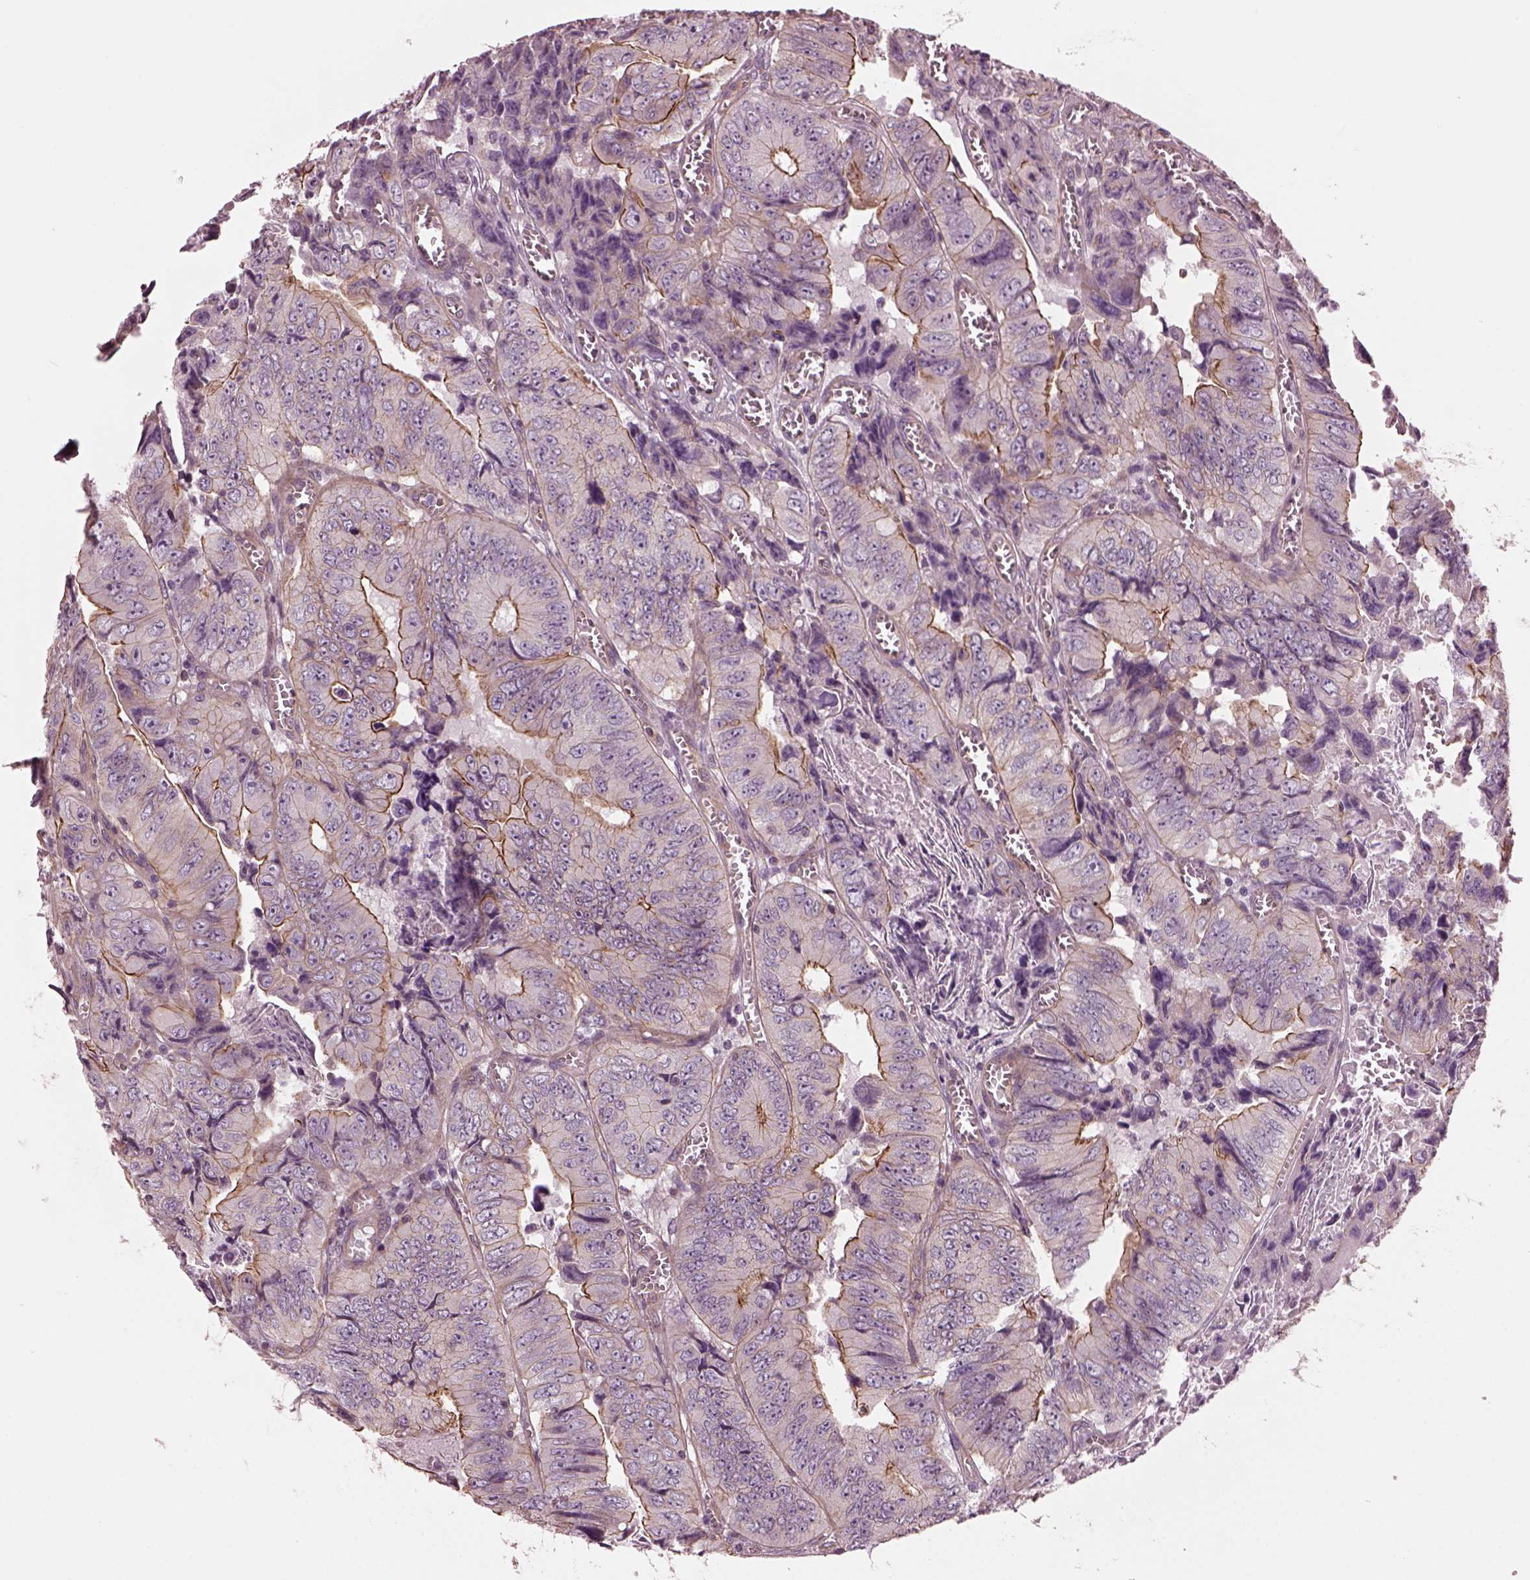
{"staining": {"intensity": "moderate", "quantity": ">75%", "location": "cytoplasmic/membranous"}, "tissue": "colorectal cancer", "cell_type": "Tumor cells", "image_type": "cancer", "snomed": [{"axis": "morphology", "description": "Adenocarcinoma, NOS"}, {"axis": "topography", "description": "Colon"}], "caption": "A high-resolution photomicrograph shows IHC staining of colorectal cancer, which displays moderate cytoplasmic/membranous expression in about >75% of tumor cells.", "gene": "ODAD1", "patient": {"sex": "female", "age": 84}}